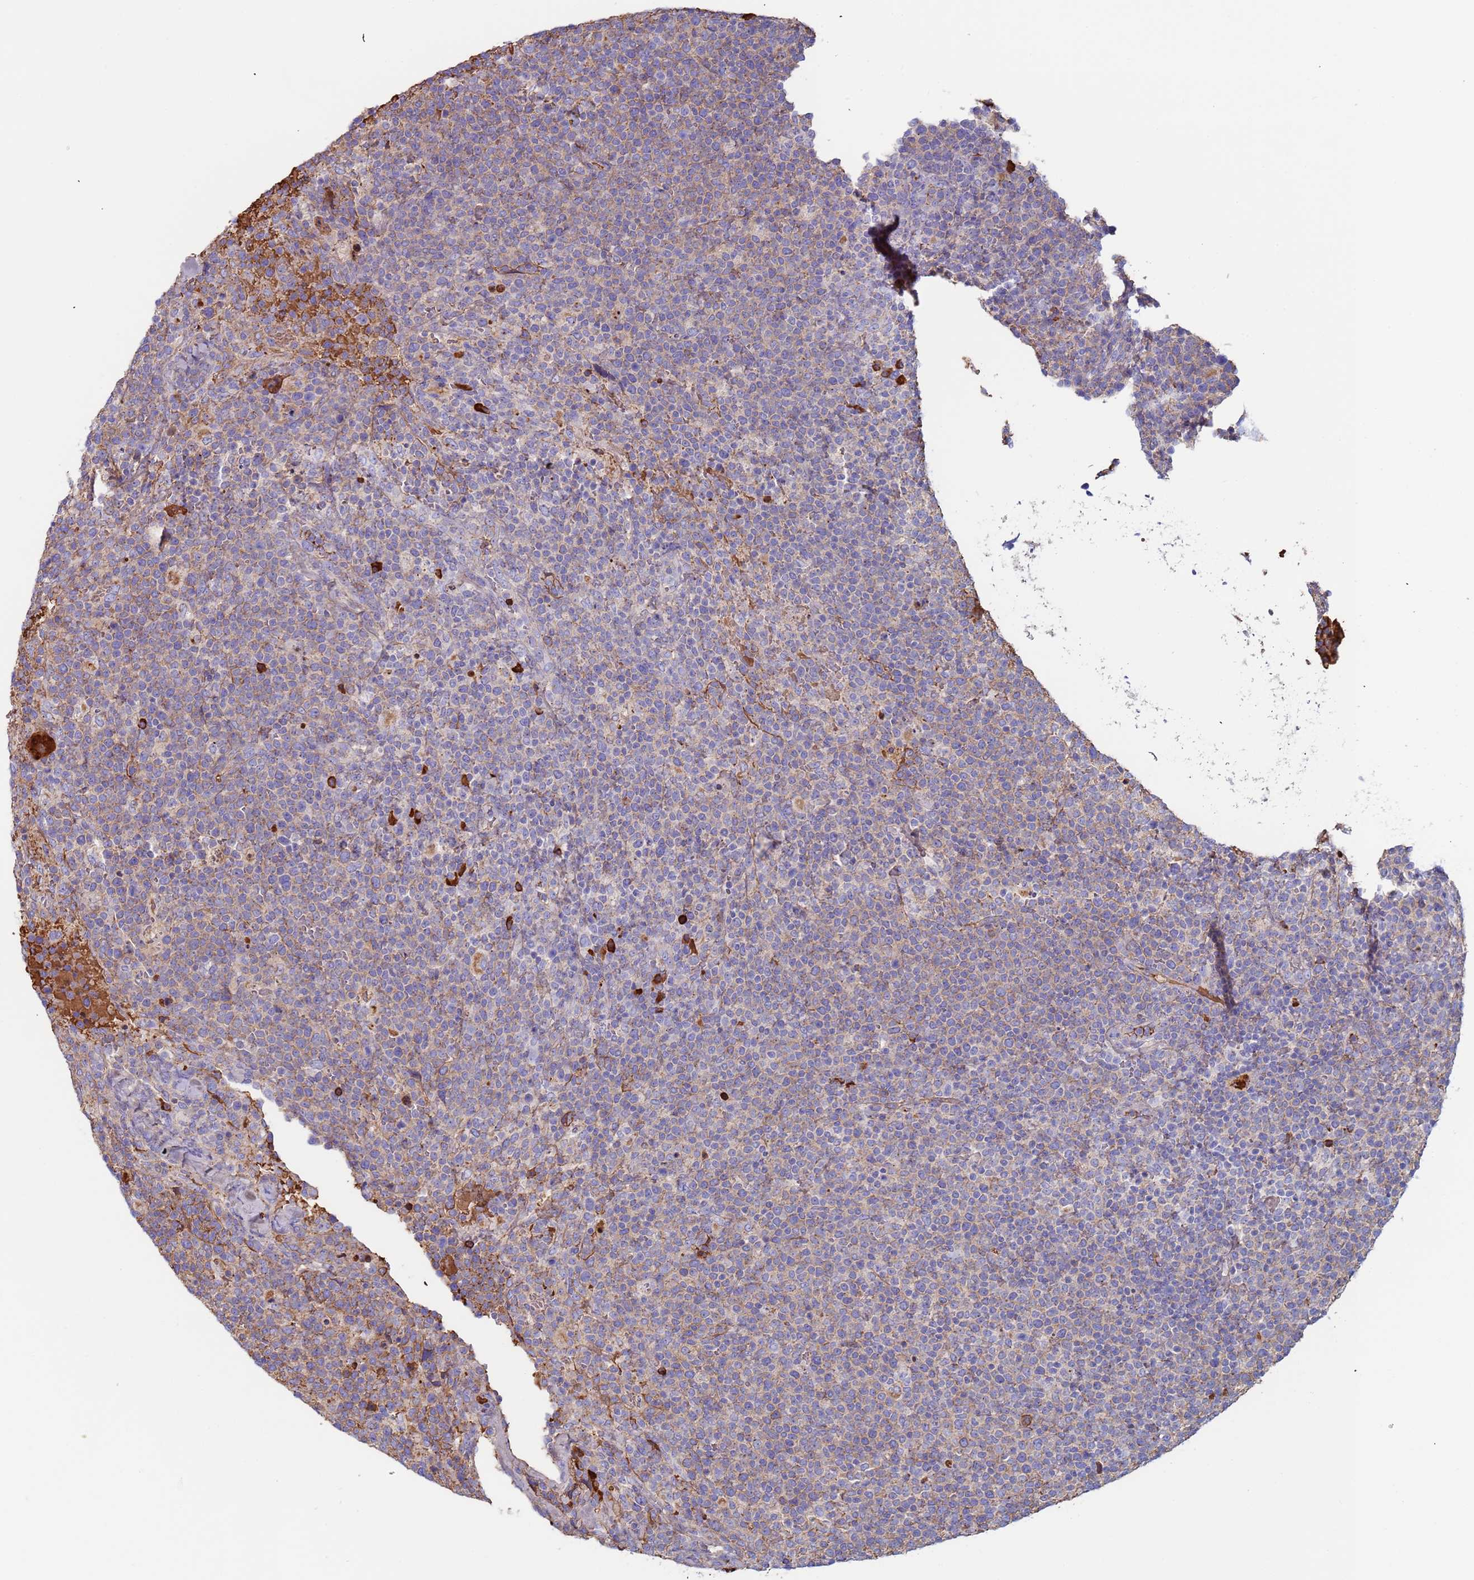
{"staining": {"intensity": "weak", "quantity": "<25%", "location": "cytoplasmic/membranous"}, "tissue": "lymphoma", "cell_type": "Tumor cells", "image_type": "cancer", "snomed": [{"axis": "morphology", "description": "Malignant lymphoma, non-Hodgkin's type, High grade"}, {"axis": "topography", "description": "Lymph node"}], "caption": "IHC micrograph of malignant lymphoma, non-Hodgkin's type (high-grade) stained for a protein (brown), which reveals no positivity in tumor cells.", "gene": "CYSLTR2", "patient": {"sex": "male", "age": 61}}